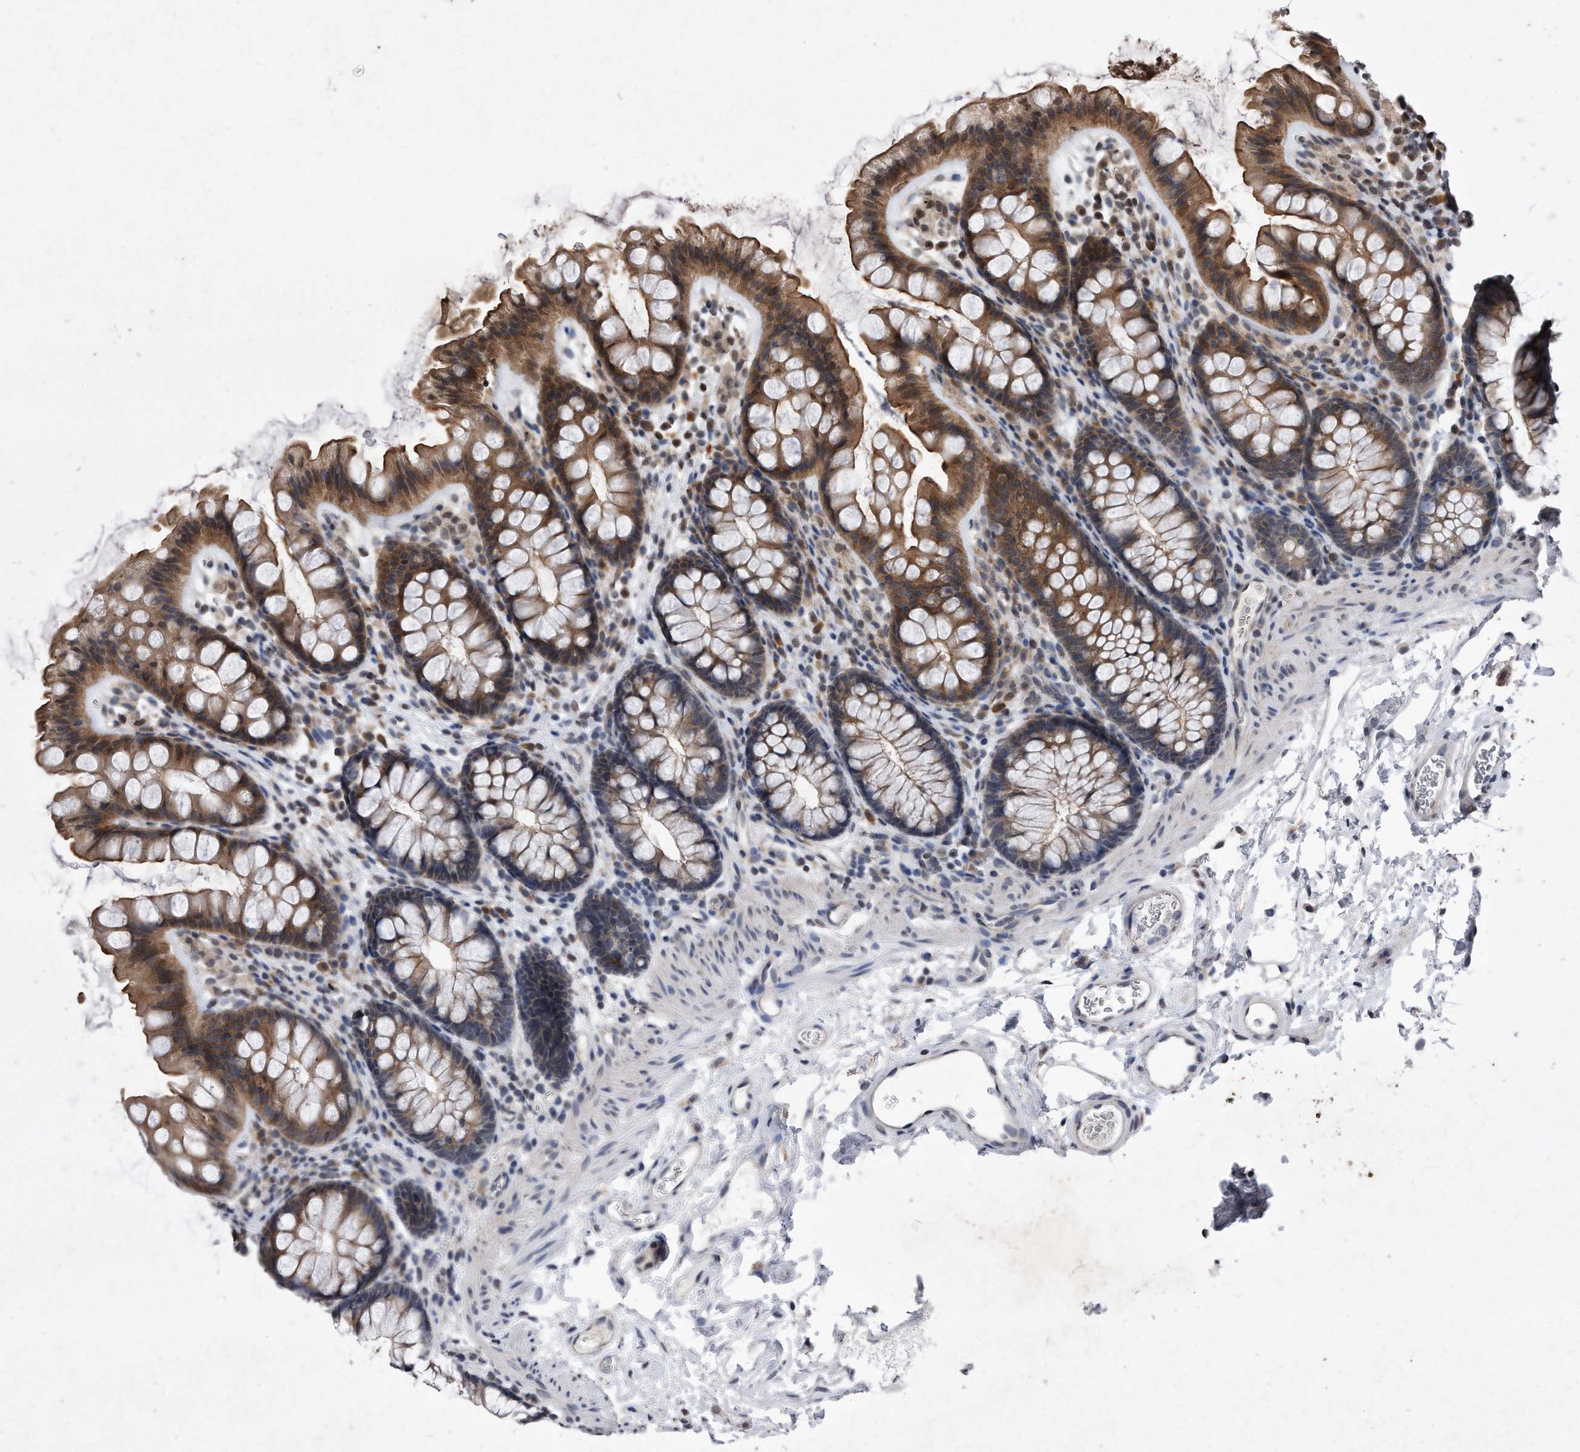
{"staining": {"intensity": "weak", "quantity": "25%-75%", "location": "cytoplasmic/membranous"}, "tissue": "colon", "cell_type": "Endothelial cells", "image_type": "normal", "snomed": [{"axis": "morphology", "description": "Normal tissue, NOS"}, {"axis": "topography", "description": "Colon"}], "caption": "Approximately 25%-75% of endothelial cells in normal human colon demonstrate weak cytoplasmic/membranous protein staining as visualized by brown immunohistochemical staining.", "gene": "DAB1", "patient": {"sex": "female", "age": 62}}